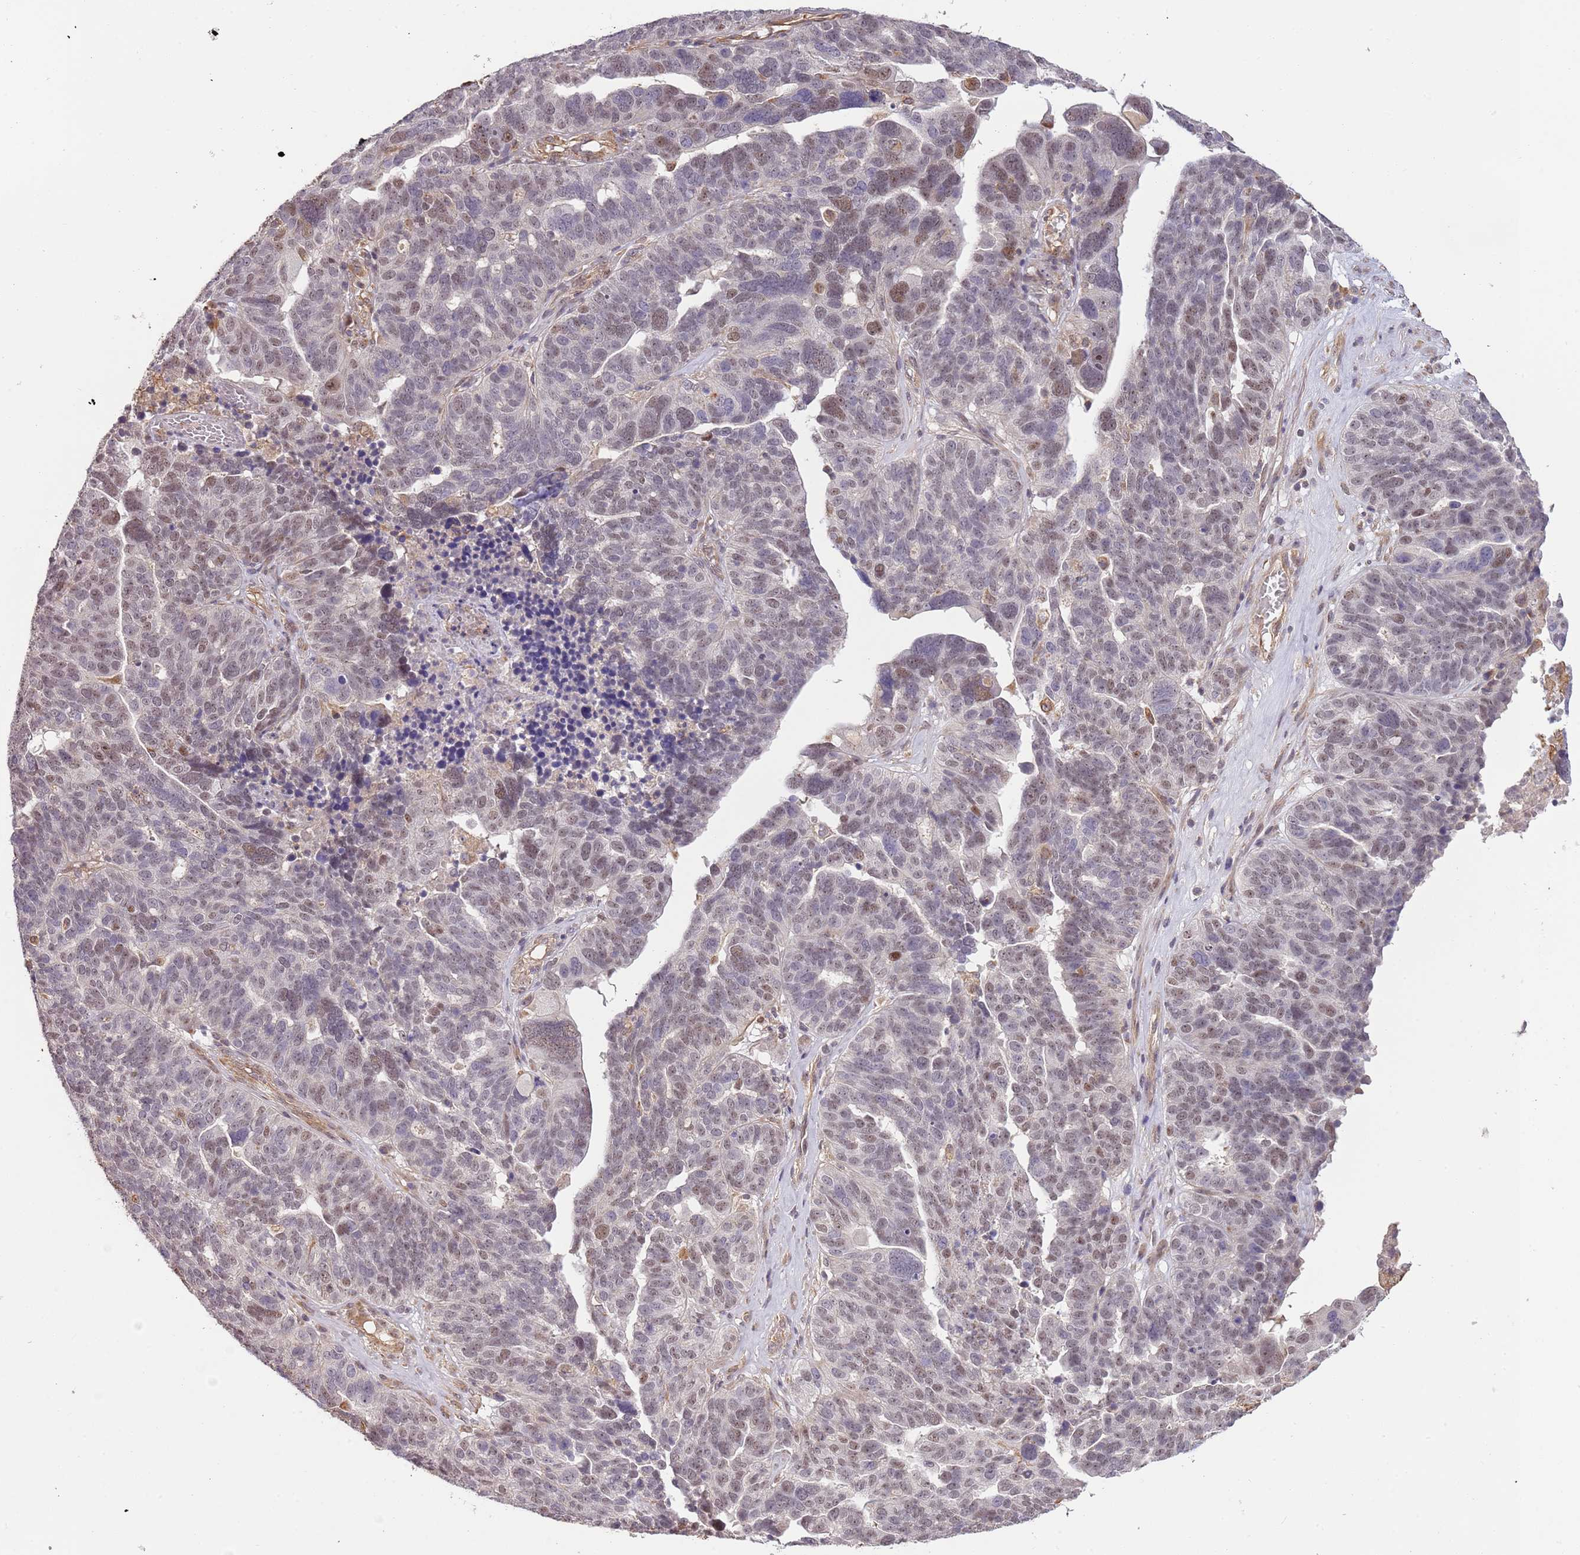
{"staining": {"intensity": "moderate", "quantity": "<25%", "location": "nuclear"}, "tissue": "ovarian cancer", "cell_type": "Tumor cells", "image_type": "cancer", "snomed": [{"axis": "morphology", "description": "Cystadenocarcinoma, serous, NOS"}, {"axis": "topography", "description": "Ovary"}], "caption": "Human serous cystadenocarcinoma (ovarian) stained with a protein marker reveals moderate staining in tumor cells.", "gene": "SURF2", "patient": {"sex": "female", "age": 59}}